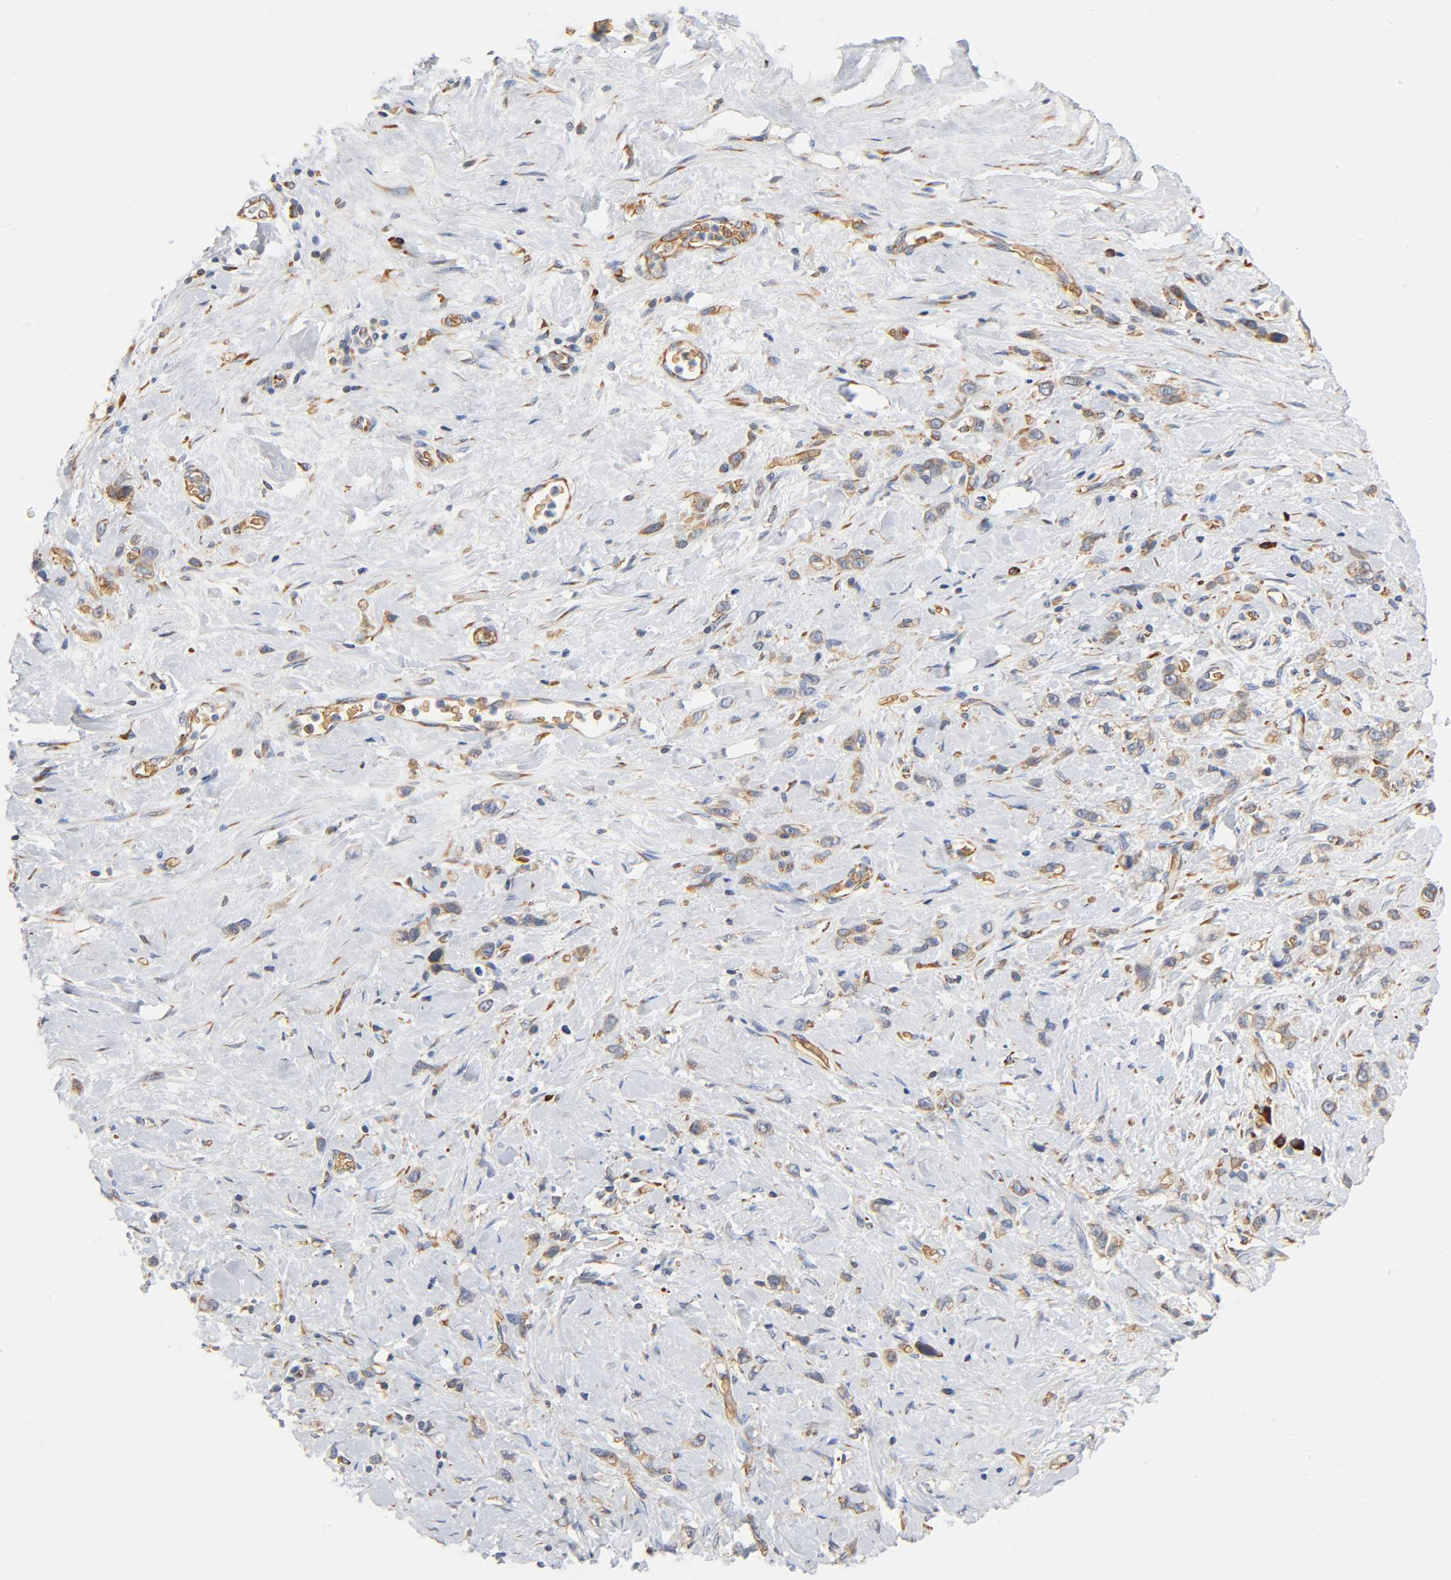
{"staining": {"intensity": "weak", "quantity": ">75%", "location": "cytoplasmic/membranous"}, "tissue": "stomach cancer", "cell_type": "Tumor cells", "image_type": "cancer", "snomed": [{"axis": "morphology", "description": "Normal tissue, NOS"}, {"axis": "morphology", "description": "Adenocarcinoma, NOS"}, {"axis": "morphology", "description": "Adenocarcinoma, High grade"}, {"axis": "topography", "description": "Stomach, upper"}, {"axis": "topography", "description": "Stomach"}], "caption": "Tumor cells demonstrate weak cytoplasmic/membranous positivity in approximately >75% of cells in adenocarcinoma (stomach).", "gene": "UCKL1", "patient": {"sex": "female", "age": 65}}